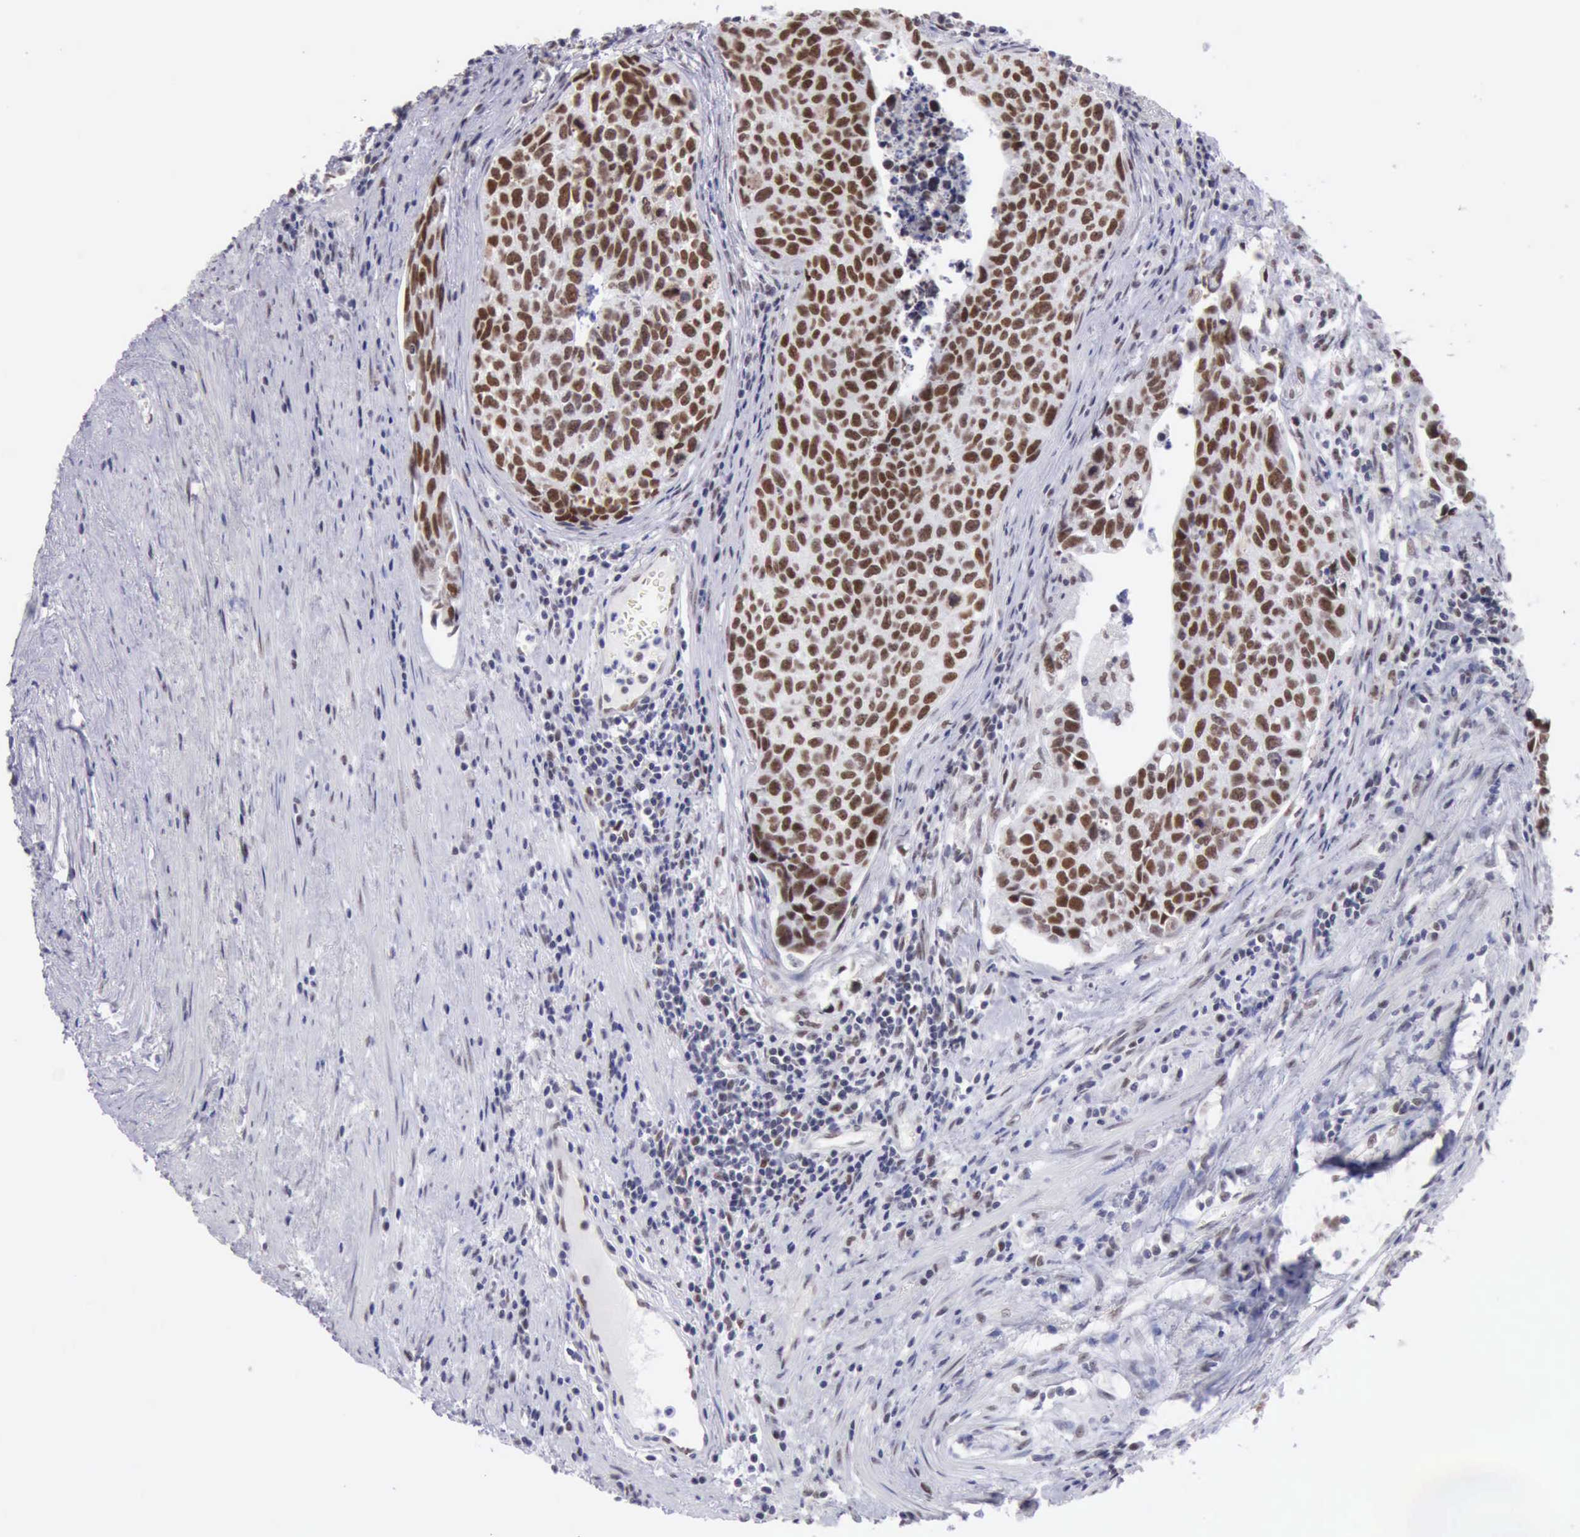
{"staining": {"intensity": "moderate", "quantity": ">75%", "location": "nuclear"}, "tissue": "urothelial cancer", "cell_type": "Tumor cells", "image_type": "cancer", "snomed": [{"axis": "morphology", "description": "Urothelial carcinoma, High grade"}, {"axis": "topography", "description": "Urinary bladder"}], "caption": "Immunohistochemical staining of human urothelial cancer displays medium levels of moderate nuclear staining in approximately >75% of tumor cells.", "gene": "ERCC4", "patient": {"sex": "male", "age": 81}}